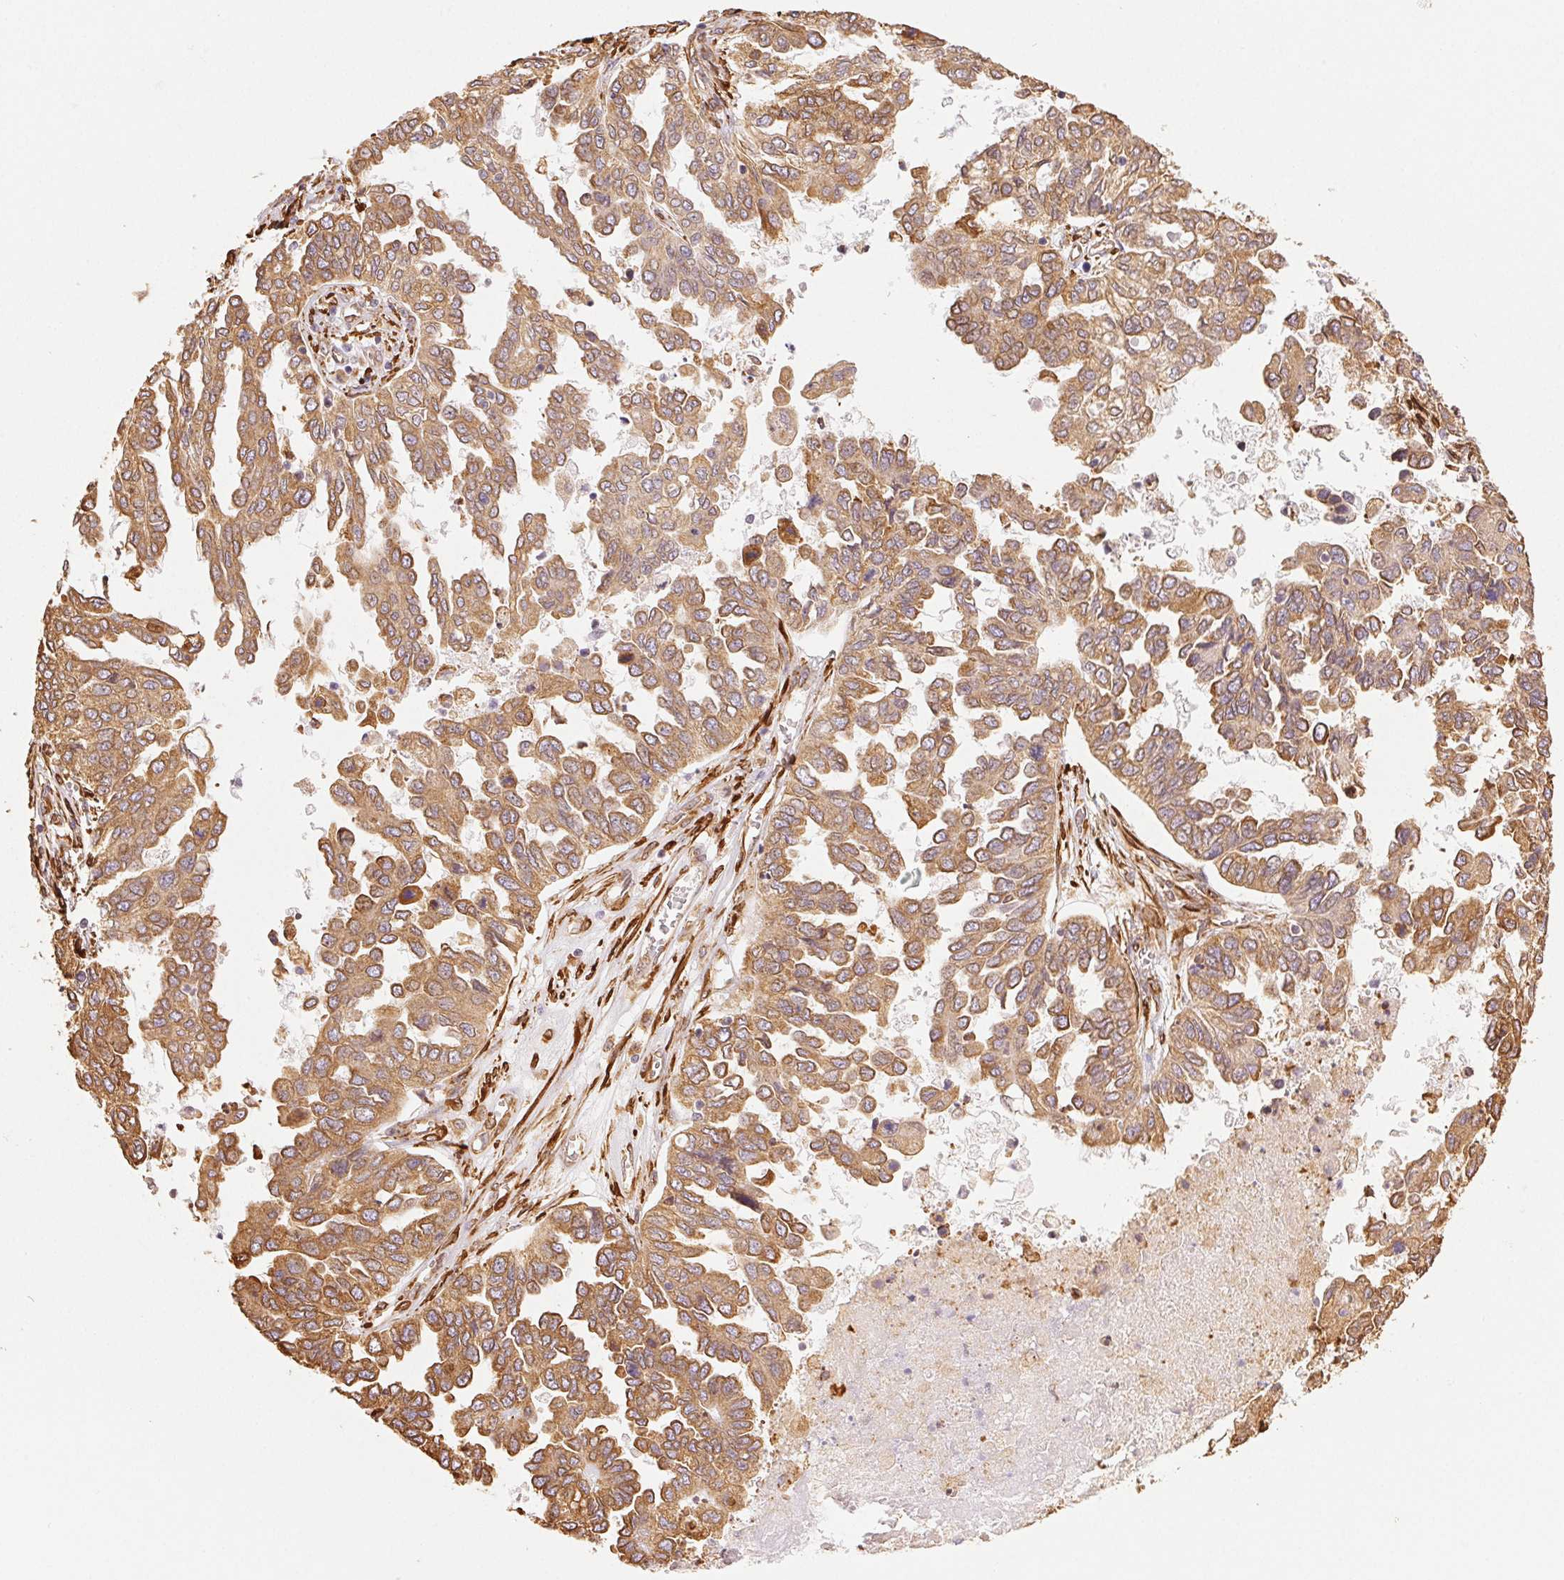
{"staining": {"intensity": "moderate", "quantity": ">75%", "location": "cytoplasmic/membranous"}, "tissue": "ovarian cancer", "cell_type": "Tumor cells", "image_type": "cancer", "snomed": [{"axis": "morphology", "description": "Cystadenocarcinoma, serous, NOS"}, {"axis": "topography", "description": "Ovary"}], "caption": "Immunohistochemistry (IHC) image of ovarian serous cystadenocarcinoma stained for a protein (brown), which shows medium levels of moderate cytoplasmic/membranous expression in approximately >75% of tumor cells.", "gene": "RCN3", "patient": {"sex": "female", "age": 53}}